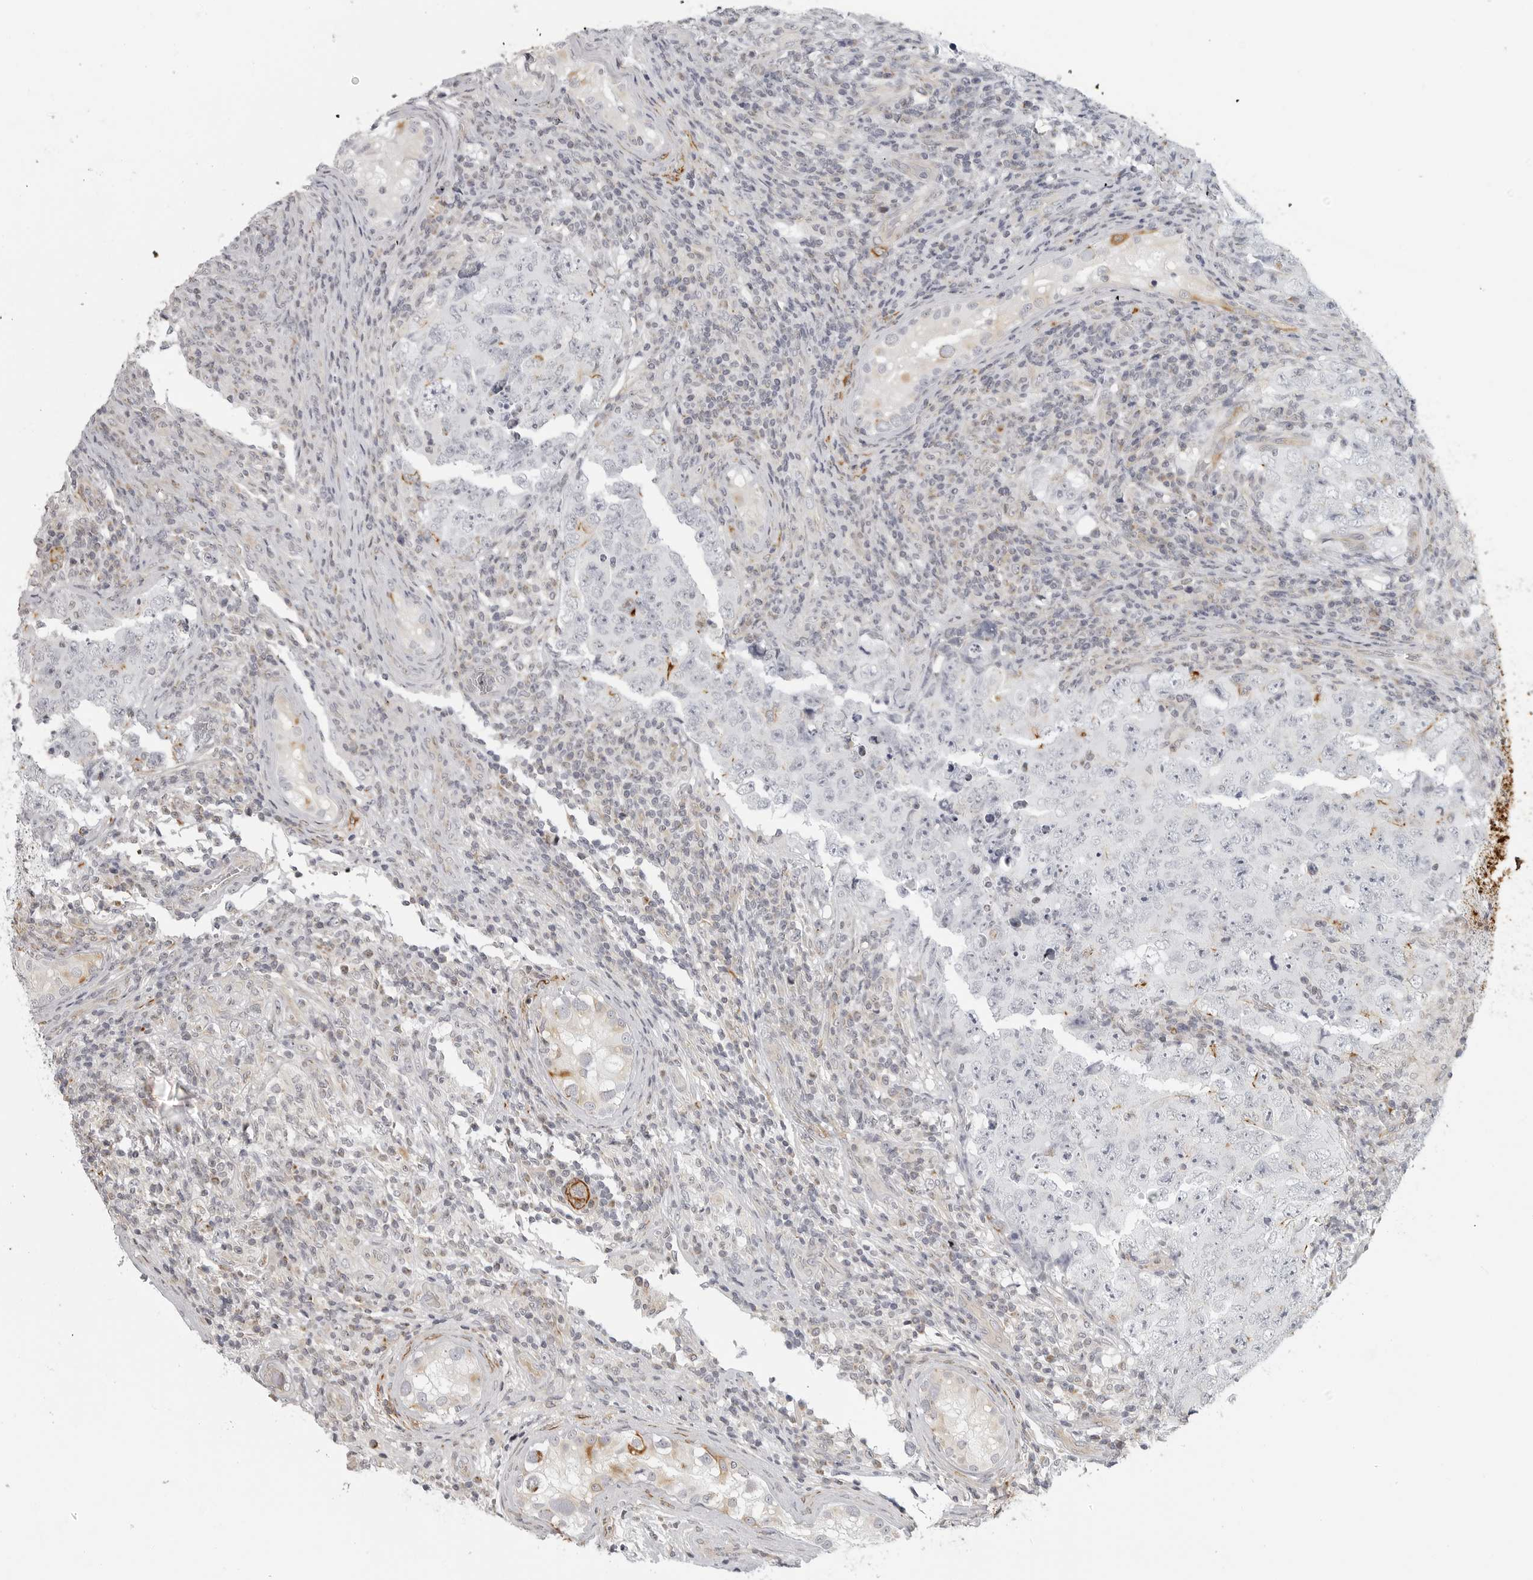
{"staining": {"intensity": "negative", "quantity": "none", "location": "none"}, "tissue": "testis cancer", "cell_type": "Tumor cells", "image_type": "cancer", "snomed": [{"axis": "morphology", "description": "Carcinoma, Embryonal, NOS"}, {"axis": "topography", "description": "Testis"}], "caption": "Immunohistochemistry (IHC) histopathology image of neoplastic tissue: human embryonal carcinoma (testis) stained with DAB demonstrates no significant protein expression in tumor cells.", "gene": "MAP7D1", "patient": {"sex": "male", "age": 26}}